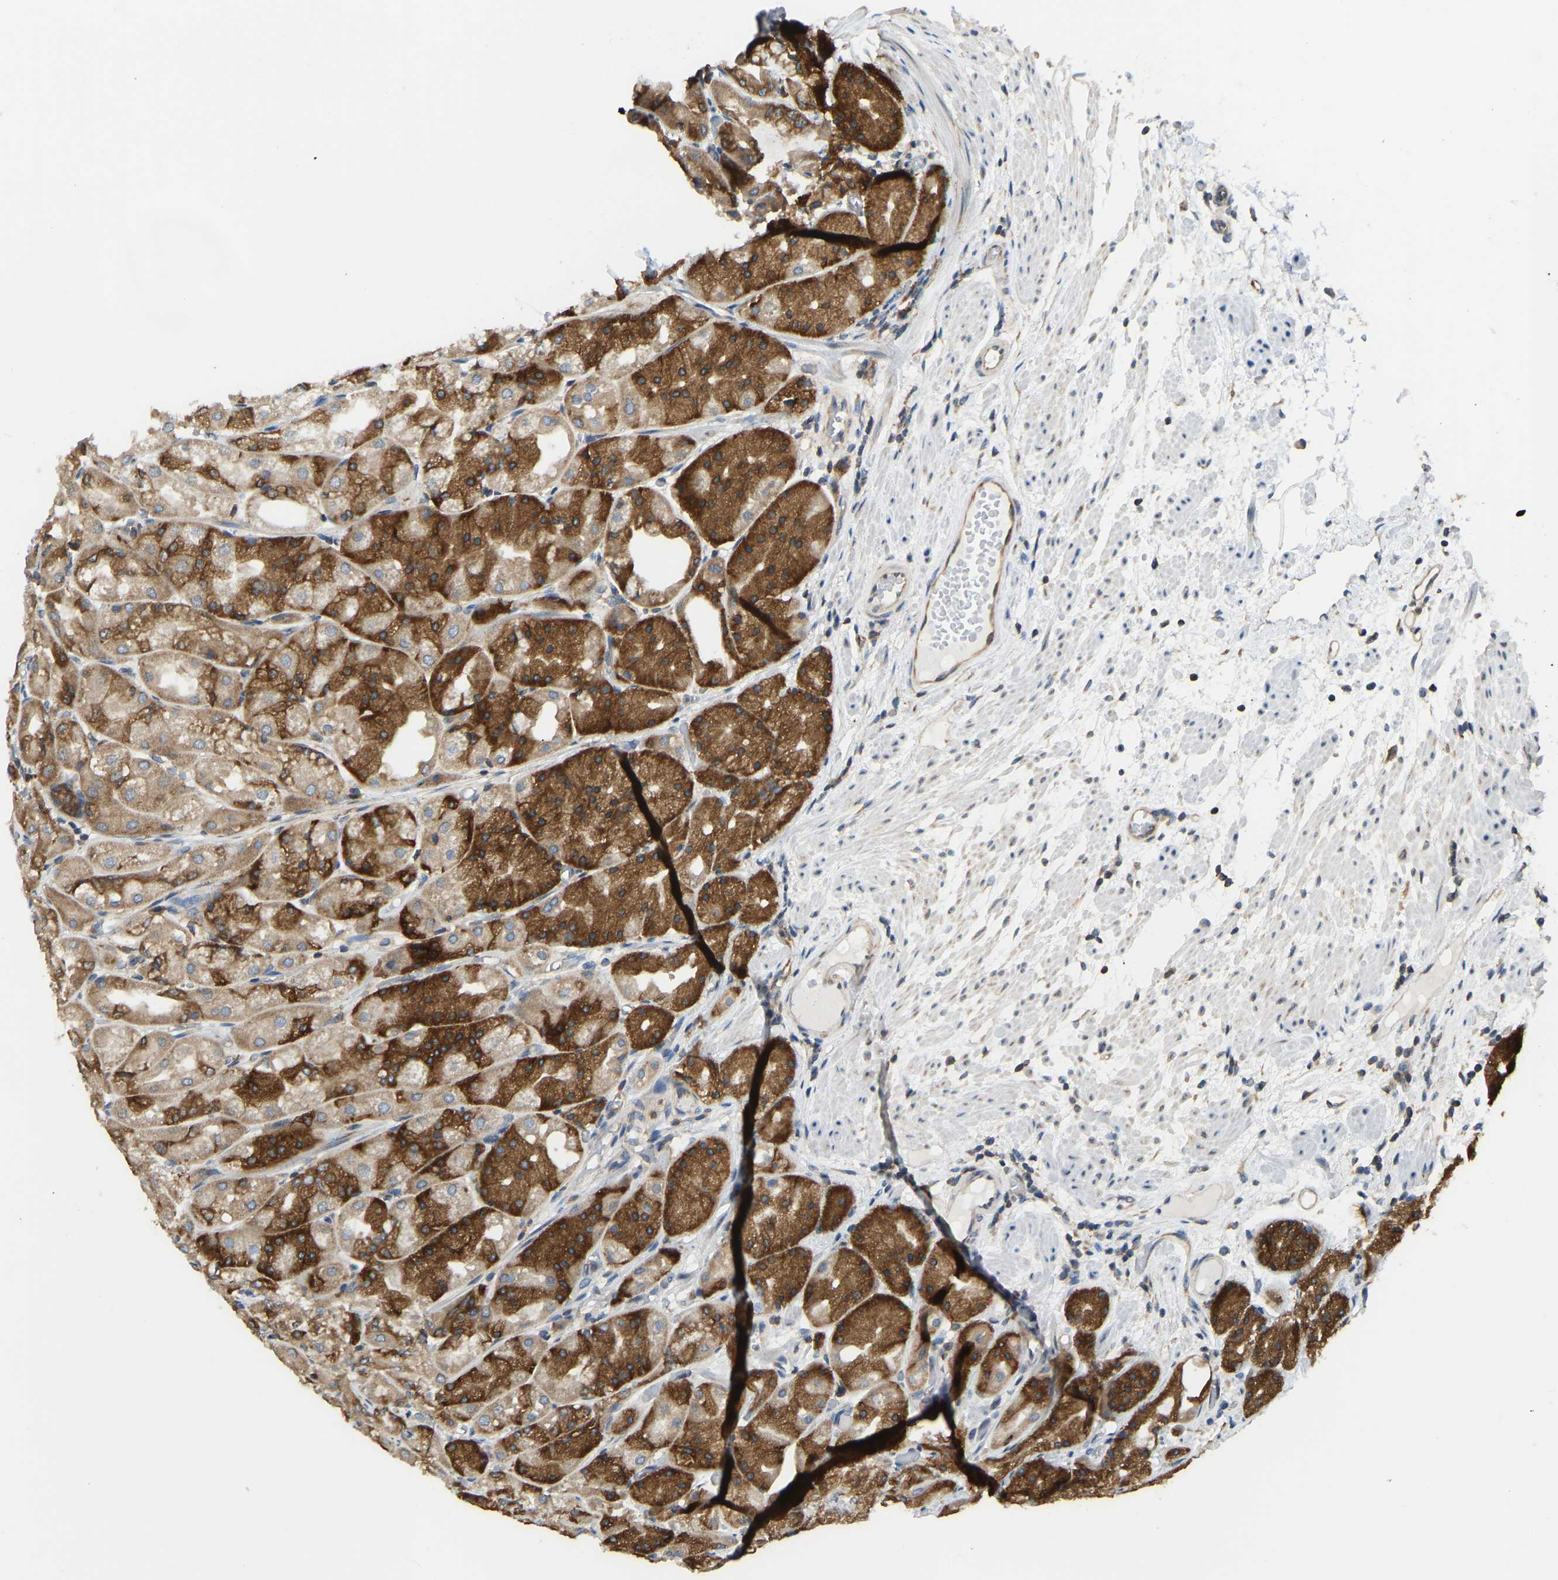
{"staining": {"intensity": "strong", "quantity": ">75%", "location": "cytoplasmic/membranous"}, "tissue": "stomach", "cell_type": "Glandular cells", "image_type": "normal", "snomed": [{"axis": "morphology", "description": "Normal tissue, NOS"}, {"axis": "topography", "description": "Stomach, upper"}], "caption": "Glandular cells exhibit high levels of strong cytoplasmic/membranous staining in about >75% of cells in unremarkable human stomach.", "gene": "RPS6KB2", "patient": {"sex": "male", "age": 72}}